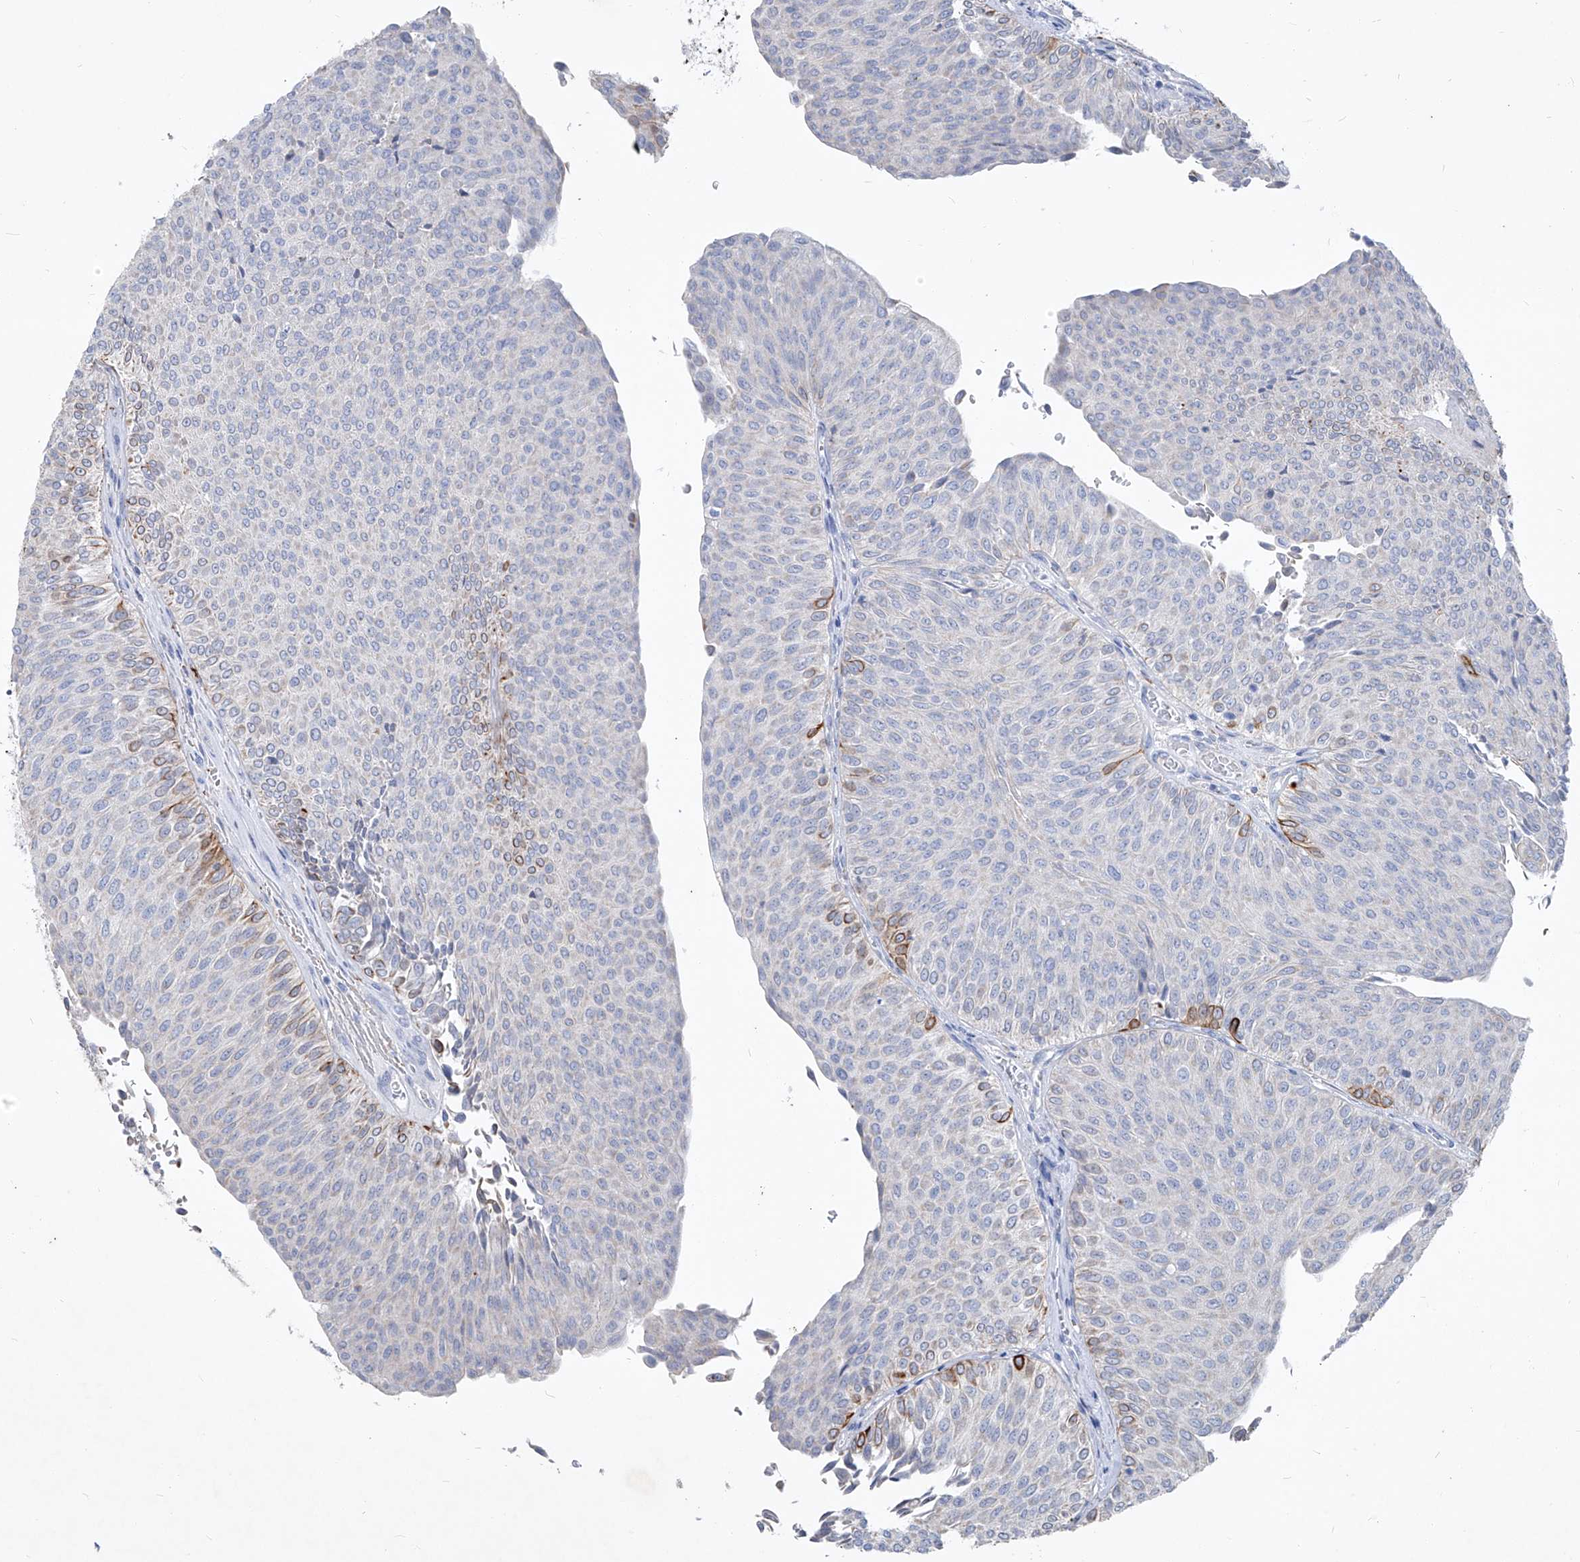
{"staining": {"intensity": "strong", "quantity": "<25%", "location": "cytoplasmic/membranous"}, "tissue": "urothelial cancer", "cell_type": "Tumor cells", "image_type": "cancer", "snomed": [{"axis": "morphology", "description": "Urothelial carcinoma, Low grade"}, {"axis": "topography", "description": "Urinary bladder"}], "caption": "IHC image of human urothelial cancer stained for a protein (brown), which exhibits medium levels of strong cytoplasmic/membranous expression in about <25% of tumor cells.", "gene": "FRS3", "patient": {"sex": "male", "age": 78}}